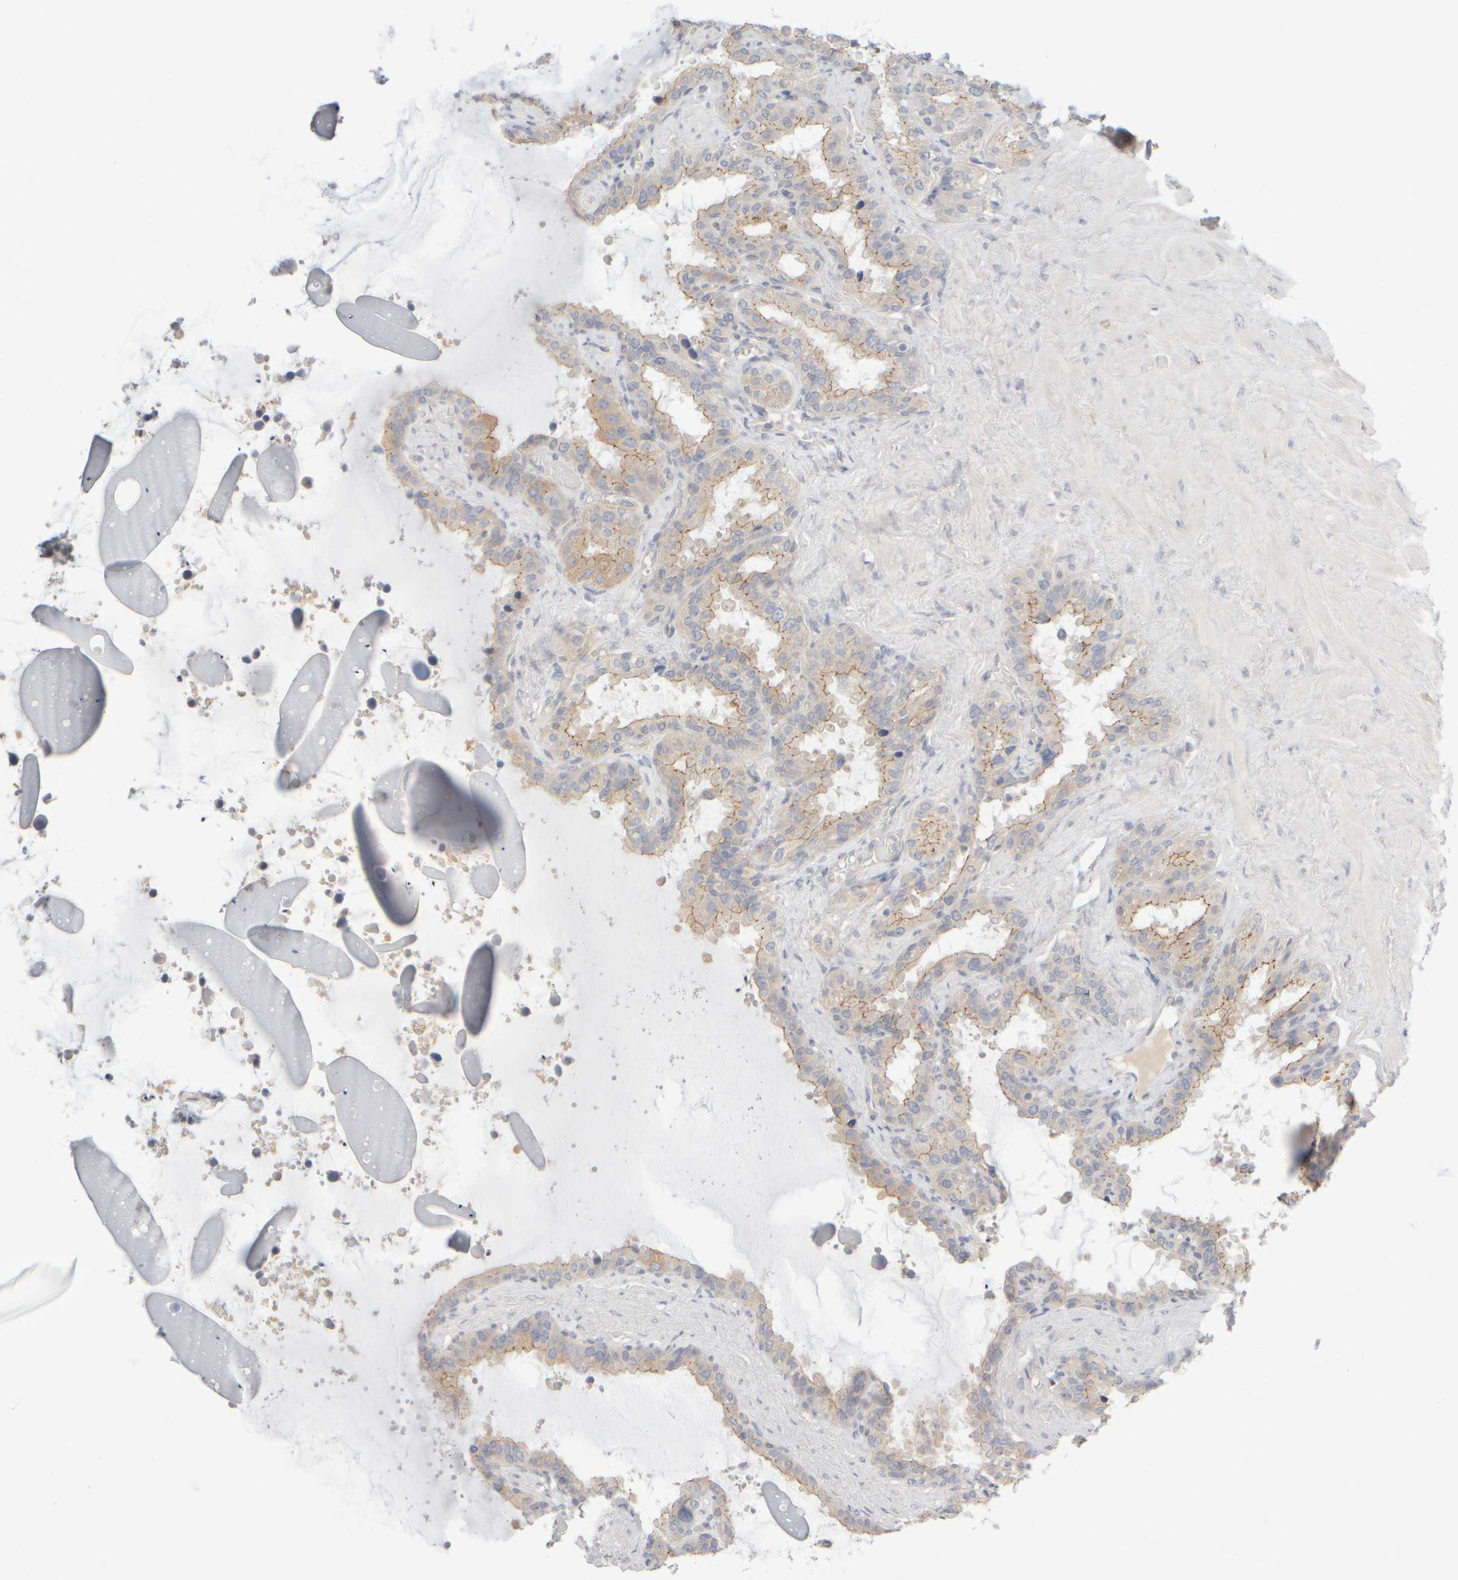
{"staining": {"intensity": "moderate", "quantity": "<25%", "location": "cytoplasmic/membranous"}, "tissue": "seminal vesicle", "cell_type": "Glandular cells", "image_type": "normal", "snomed": [{"axis": "morphology", "description": "Normal tissue, NOS"}, {"axis": "topography", "description": "Seminal veicle"}], "caption": "Immunohistochemical staining of normal seminal vesicle displays <25% levels of moderate cytoplasmic/membranous protein positivity in approximately <25% of glandular cells. The protein is shown in brown color, while the nuclei are stained blue.", "gene": "GOPC", "patient": {"sex": "male", "age": 46}}